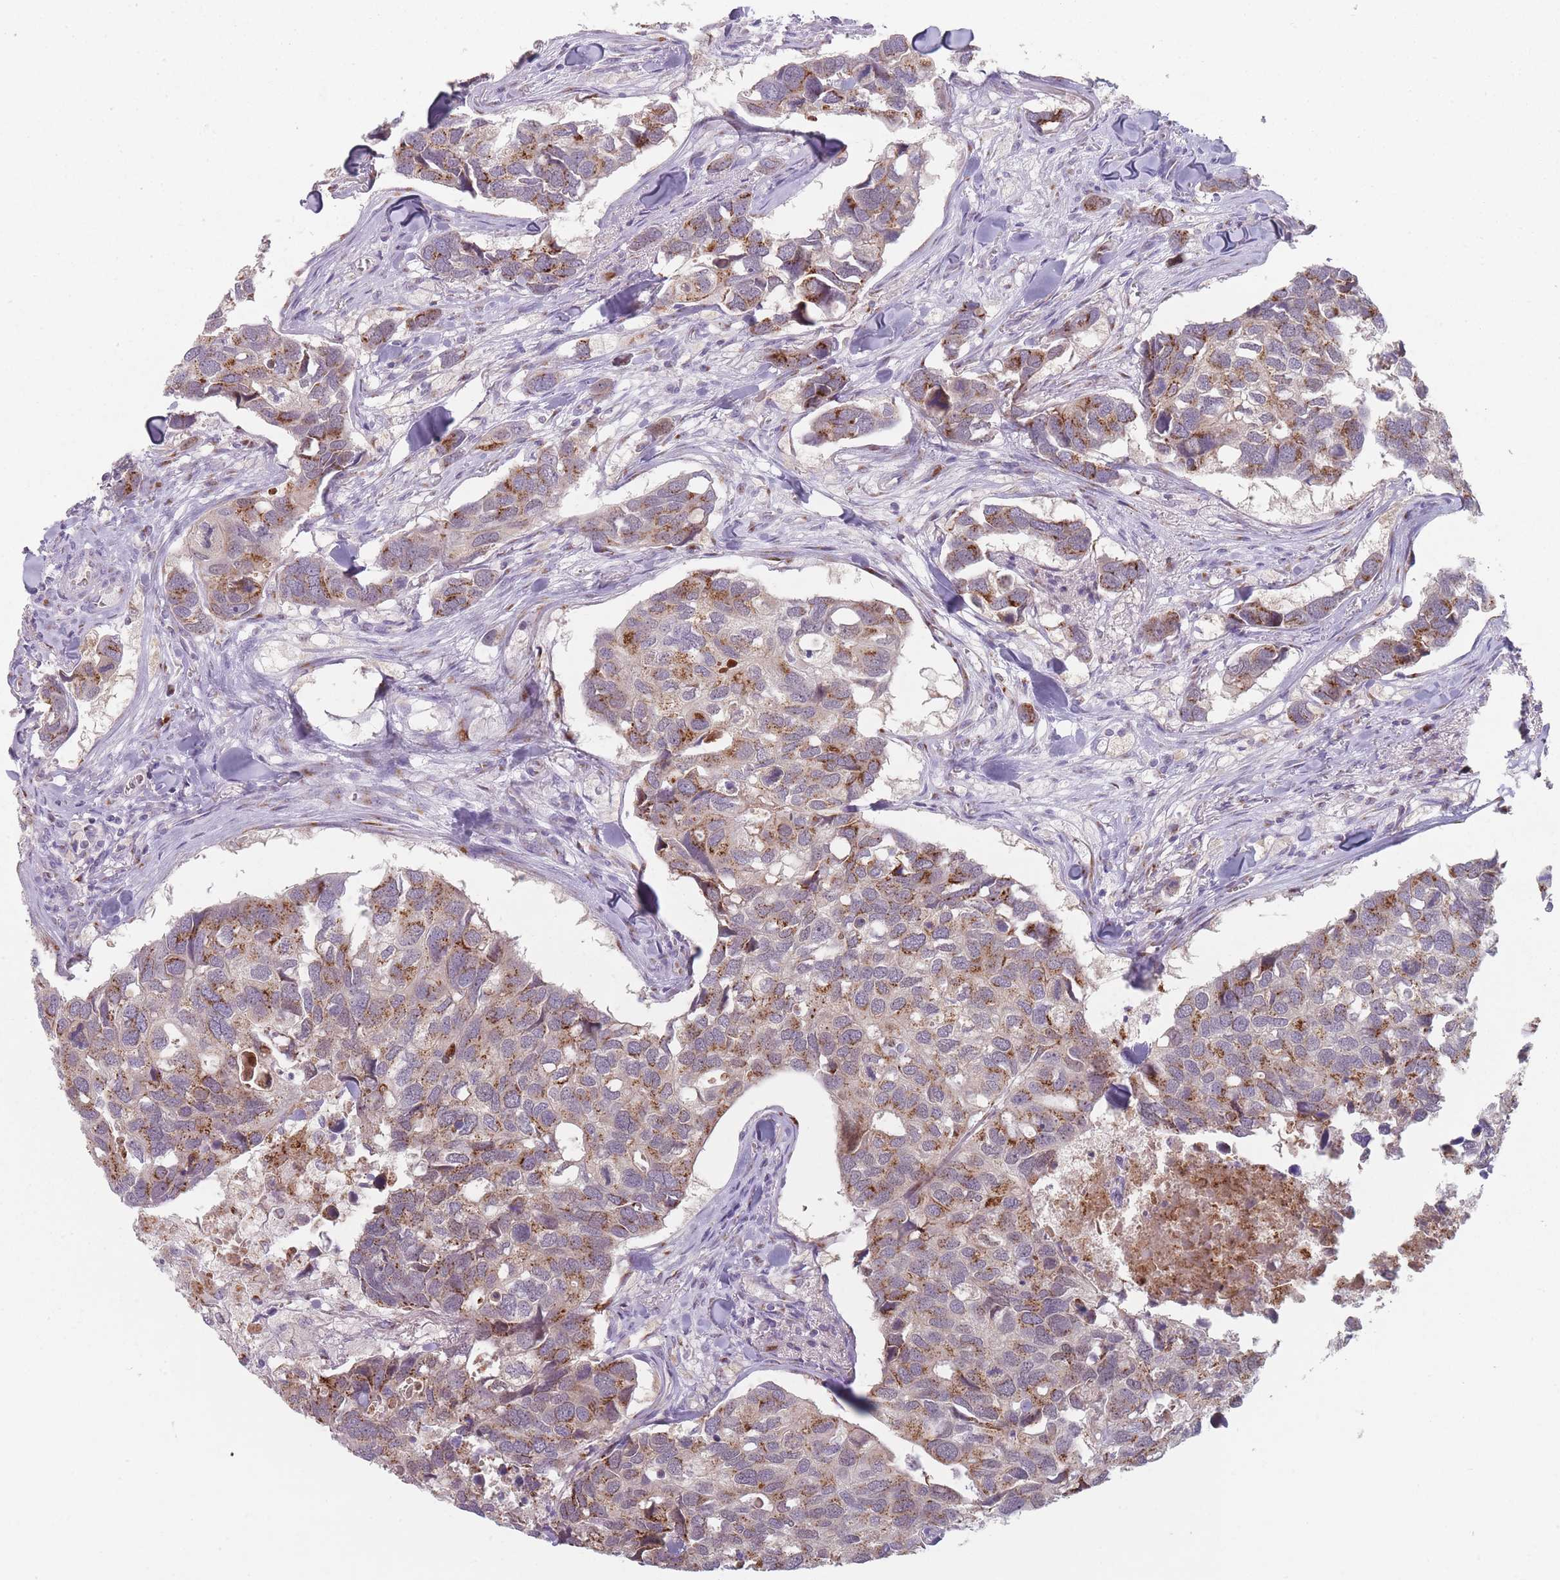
{"staining": {"intensity": "moderate", "quantity": ">75%", "location": "cytoplasmic/membranous"}, "tissue": "breast cancer", "cell_type": "Tumor cells", "image_type": "cancer", "snomed": [{"axis": "morphology", "description": "Duct carcinoma"}, {"axis": "topography", "description": "Breast"}], "caption": "Moderate cytoplasmic/membranous staining is appreciated in approximately >75% of tumor cells in invasive ductal carcinoma (breast). Using DAB (3,3'-diaminobenzidine) (brown) and hematoxylin (blue) stains, captured at high magnification using brightfield microscopy.", "gene": "MAN1B1", "patient": {"sex": "female", "age": 83}}